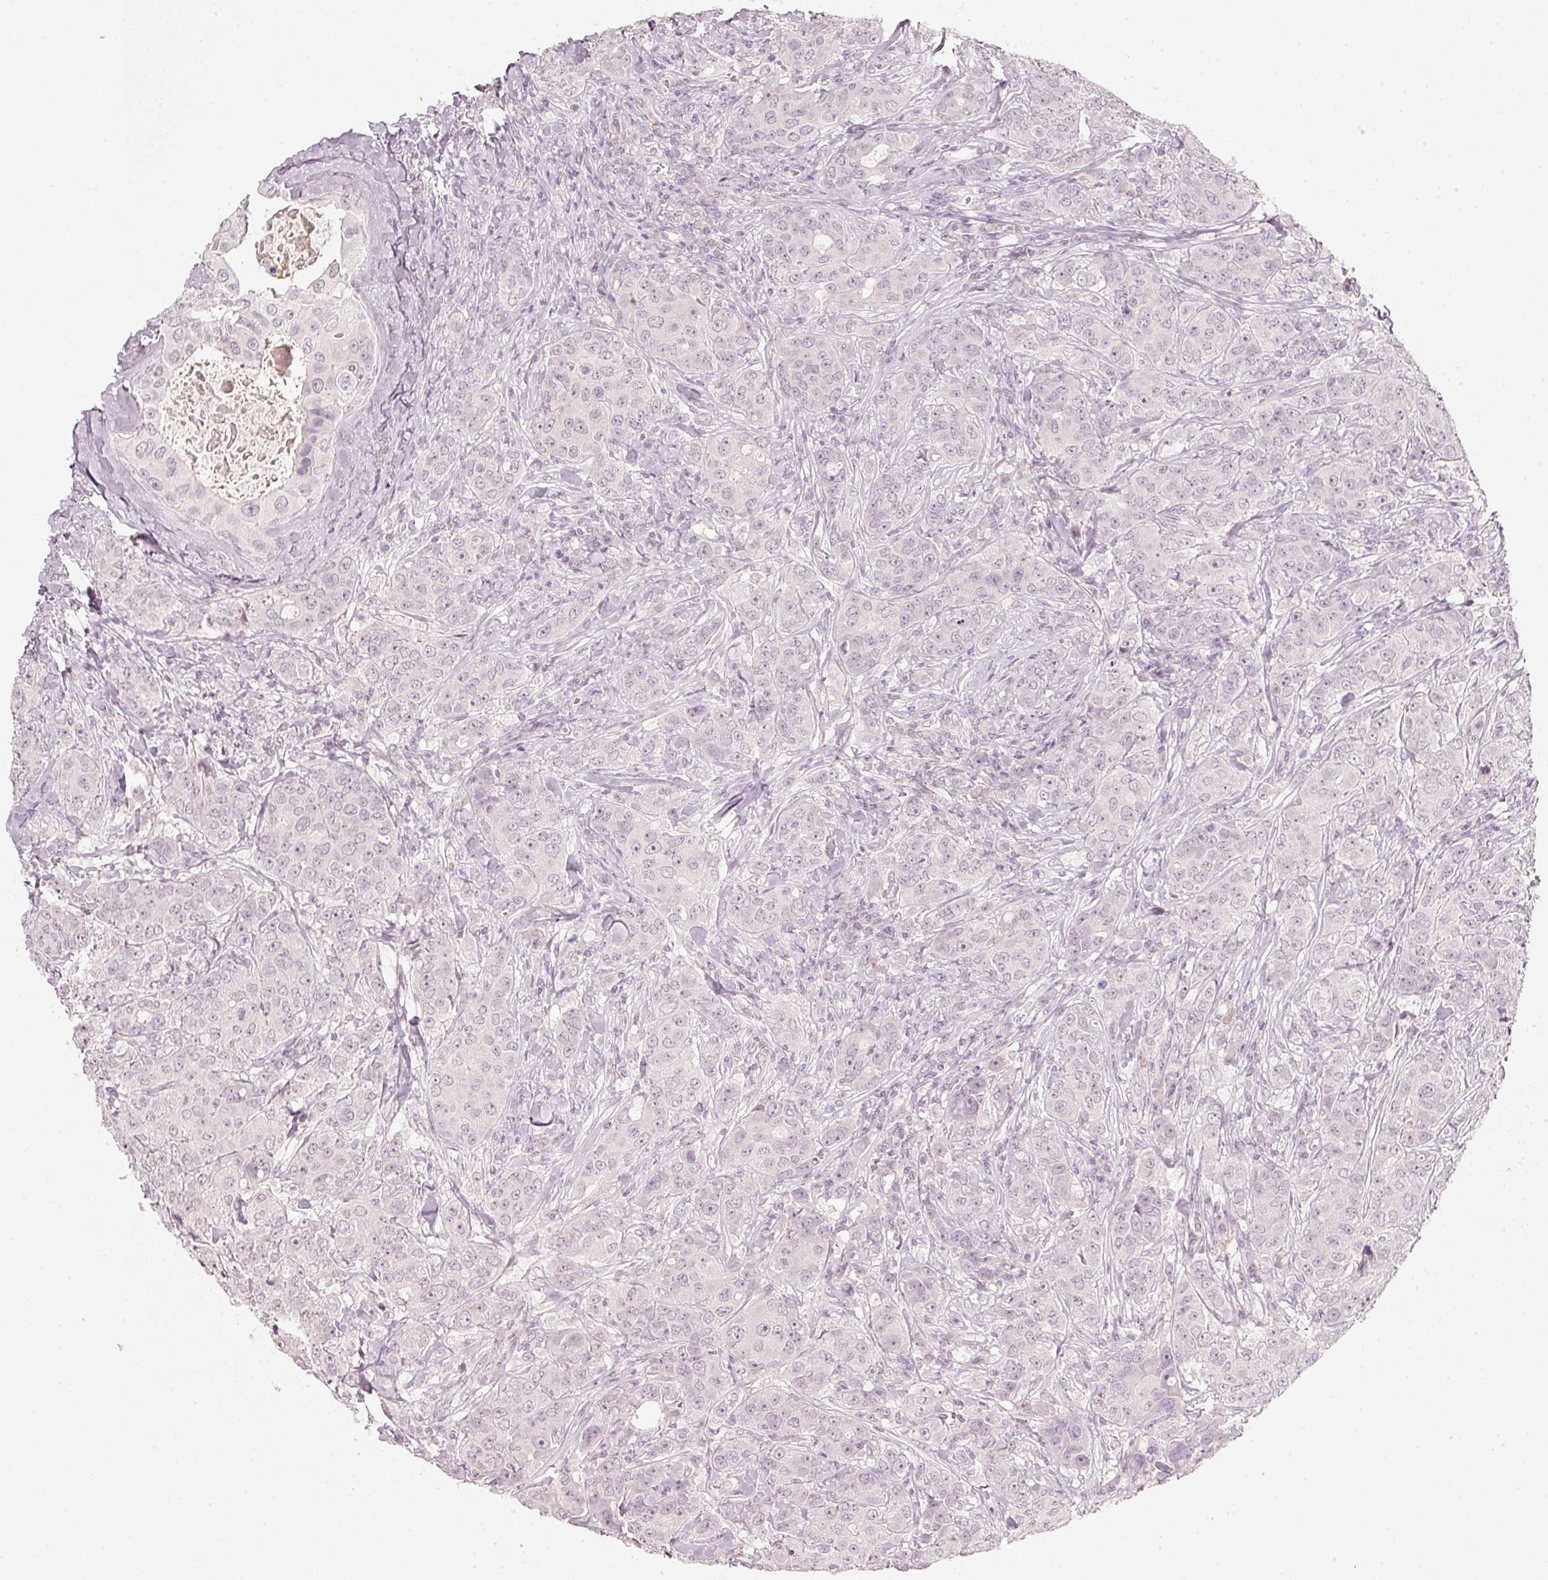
{"staining": {"intensity": "negative", "quantity": "none", "location": "none"}, "tissue": "breast cancer", "cell_type": "Tumor cells", "image_type": "cancer", "snomed": [{"axis": "morphology", "description": "Duct carcinoma"}, {"axis": "topography", "description": "Breast"}], "caption": "Tumor cells show no significant expression in infiltrating ductal carcinoma (breast).", "gene": "STEAP1", "patient": {"sex": "female", "age": 43}}